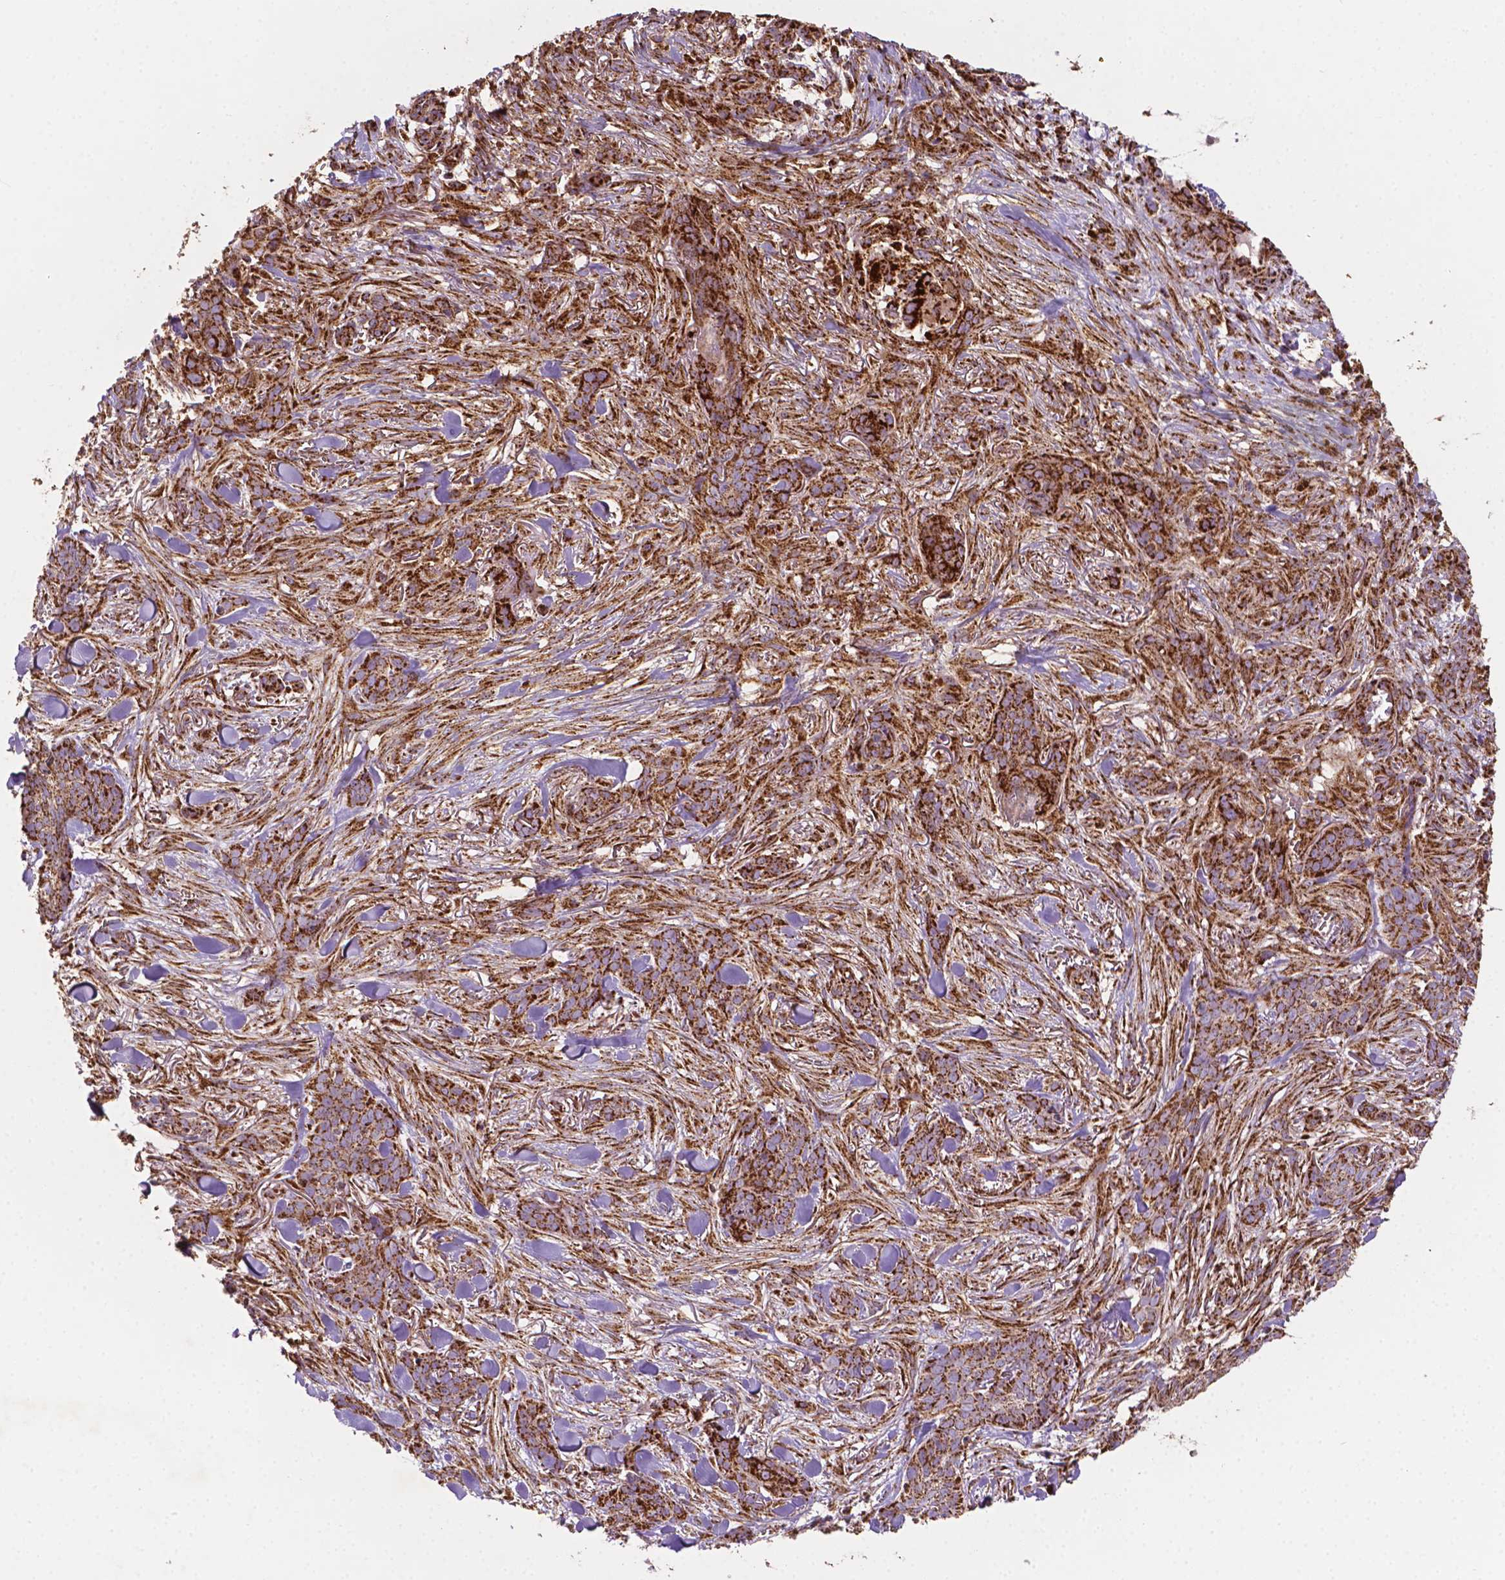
{"staining": {"intensity": "strong", "quantity": ">75%", "location": "cytoplasmic/membranous"}, "tissue": "skin cancer", "cell_type": "Tumor cells", "image_type": "cancer", "snomed": [{"axis": "morphology", "description": "Basal cell carcinoma"}, {"axis": "topography", "description": "Skin"}], "caption": "IHC image of neoplastic tissue: human skin cancer stained using IHC exhibits high levels of strong protein expression localized specifically in the cytoplasmic/membranous of tumor cells, appearing as a cytoplasmic/membranous brown color.", "gene": "ILVBL", "patient": {"sex": "female", "age": 61}}